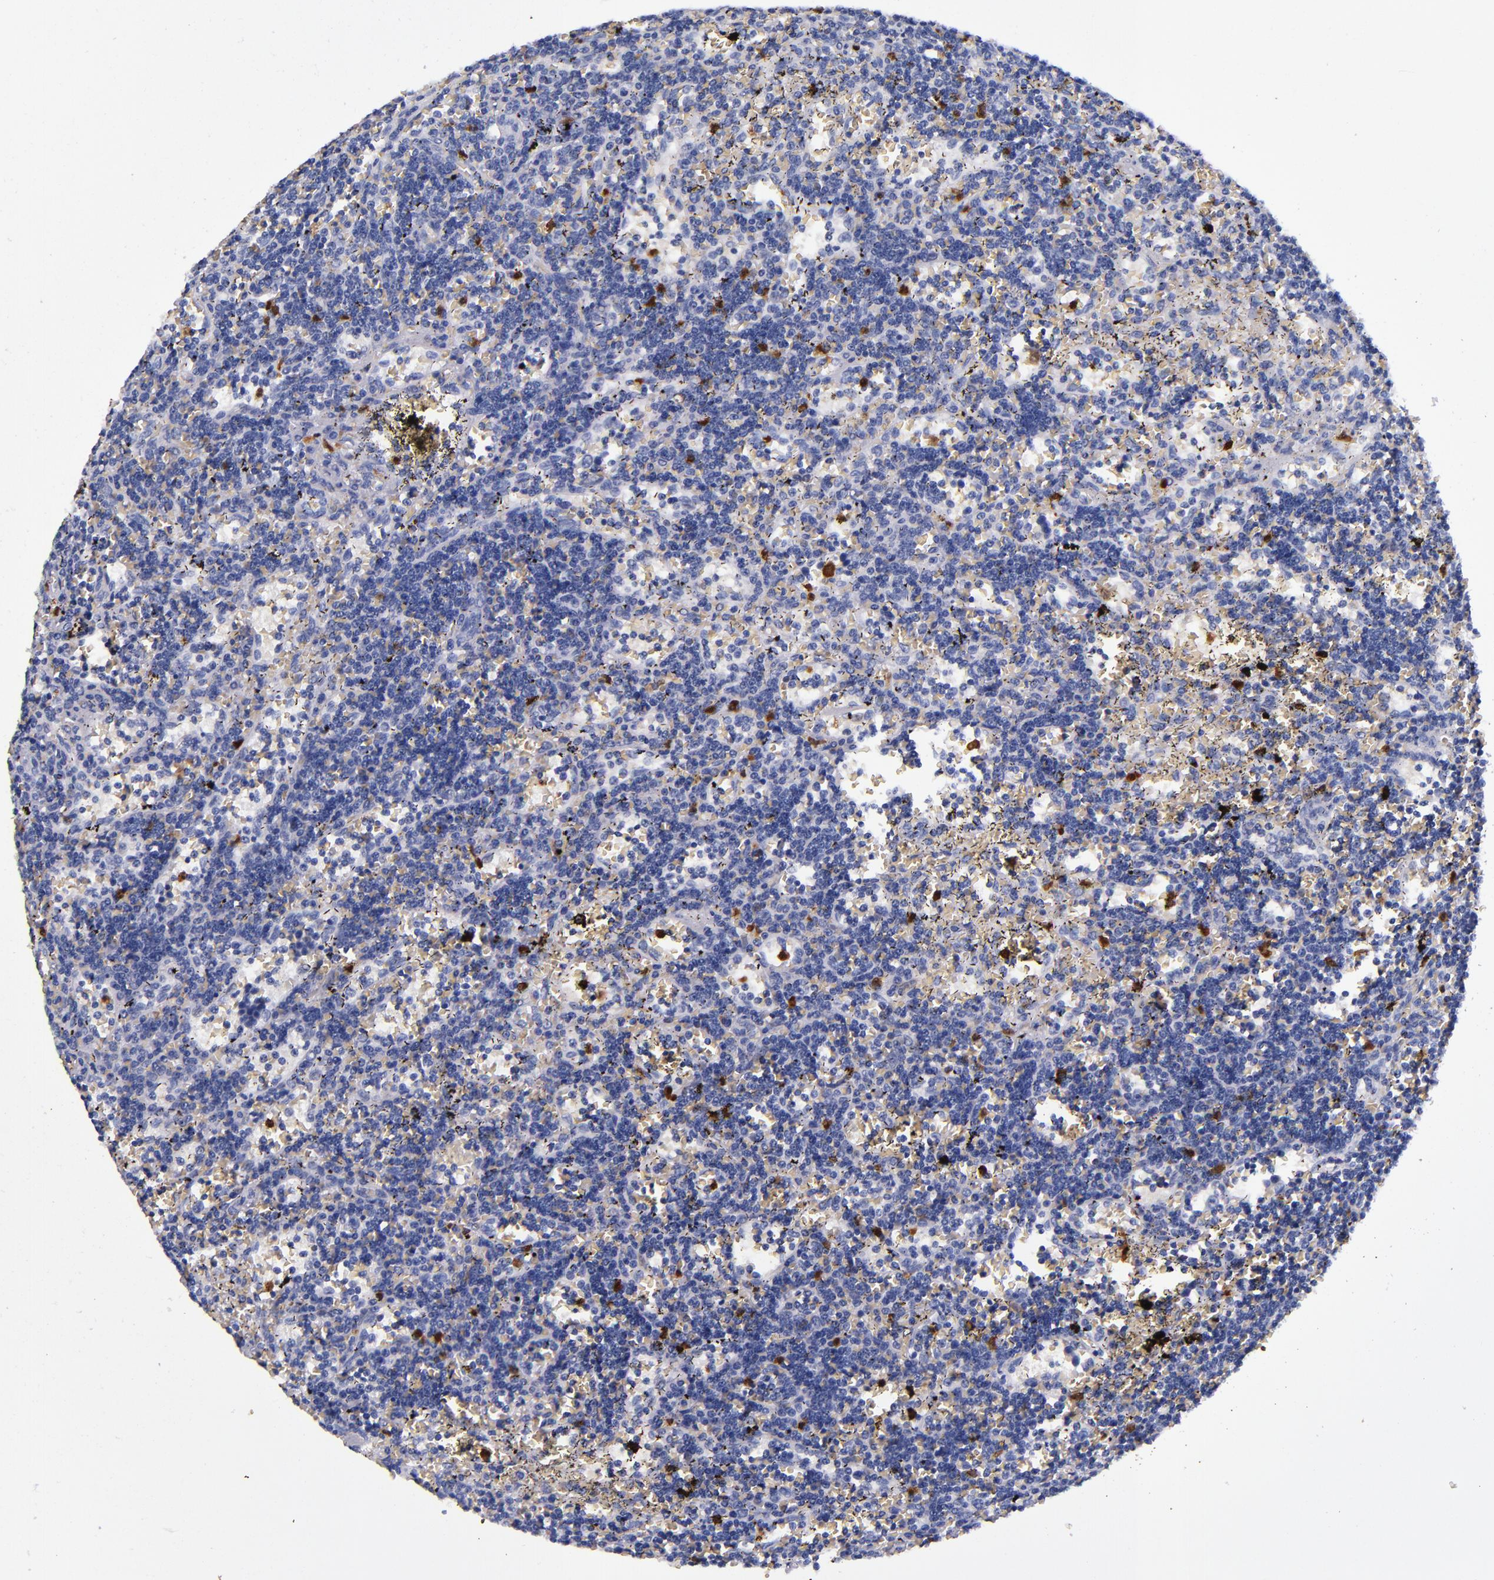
{"staining": {"intensity": "strong", "quantity": "<25%", "location": "cytoplasmic/membranous,nuclear"}, "tissue": "lymphoma", "cell_type": "Tumor cells", "image_type": "cancer", "snomed": [{"axis": "morphology", "description": "Malignant lymphoma, non-Hodgkin's type, Low grade"}, {"axis": "topography", "description": "Spleen"}], "caption": "Tumor cells reveal medium levels of strong cytoplasmic/membranous and nuclear positivity in about <25% of cells in malignant lymphoma, non-Hodgkin's type (low-grade).", "gene": "S100A8", "patient": {"sex": "male", "age": 60}}